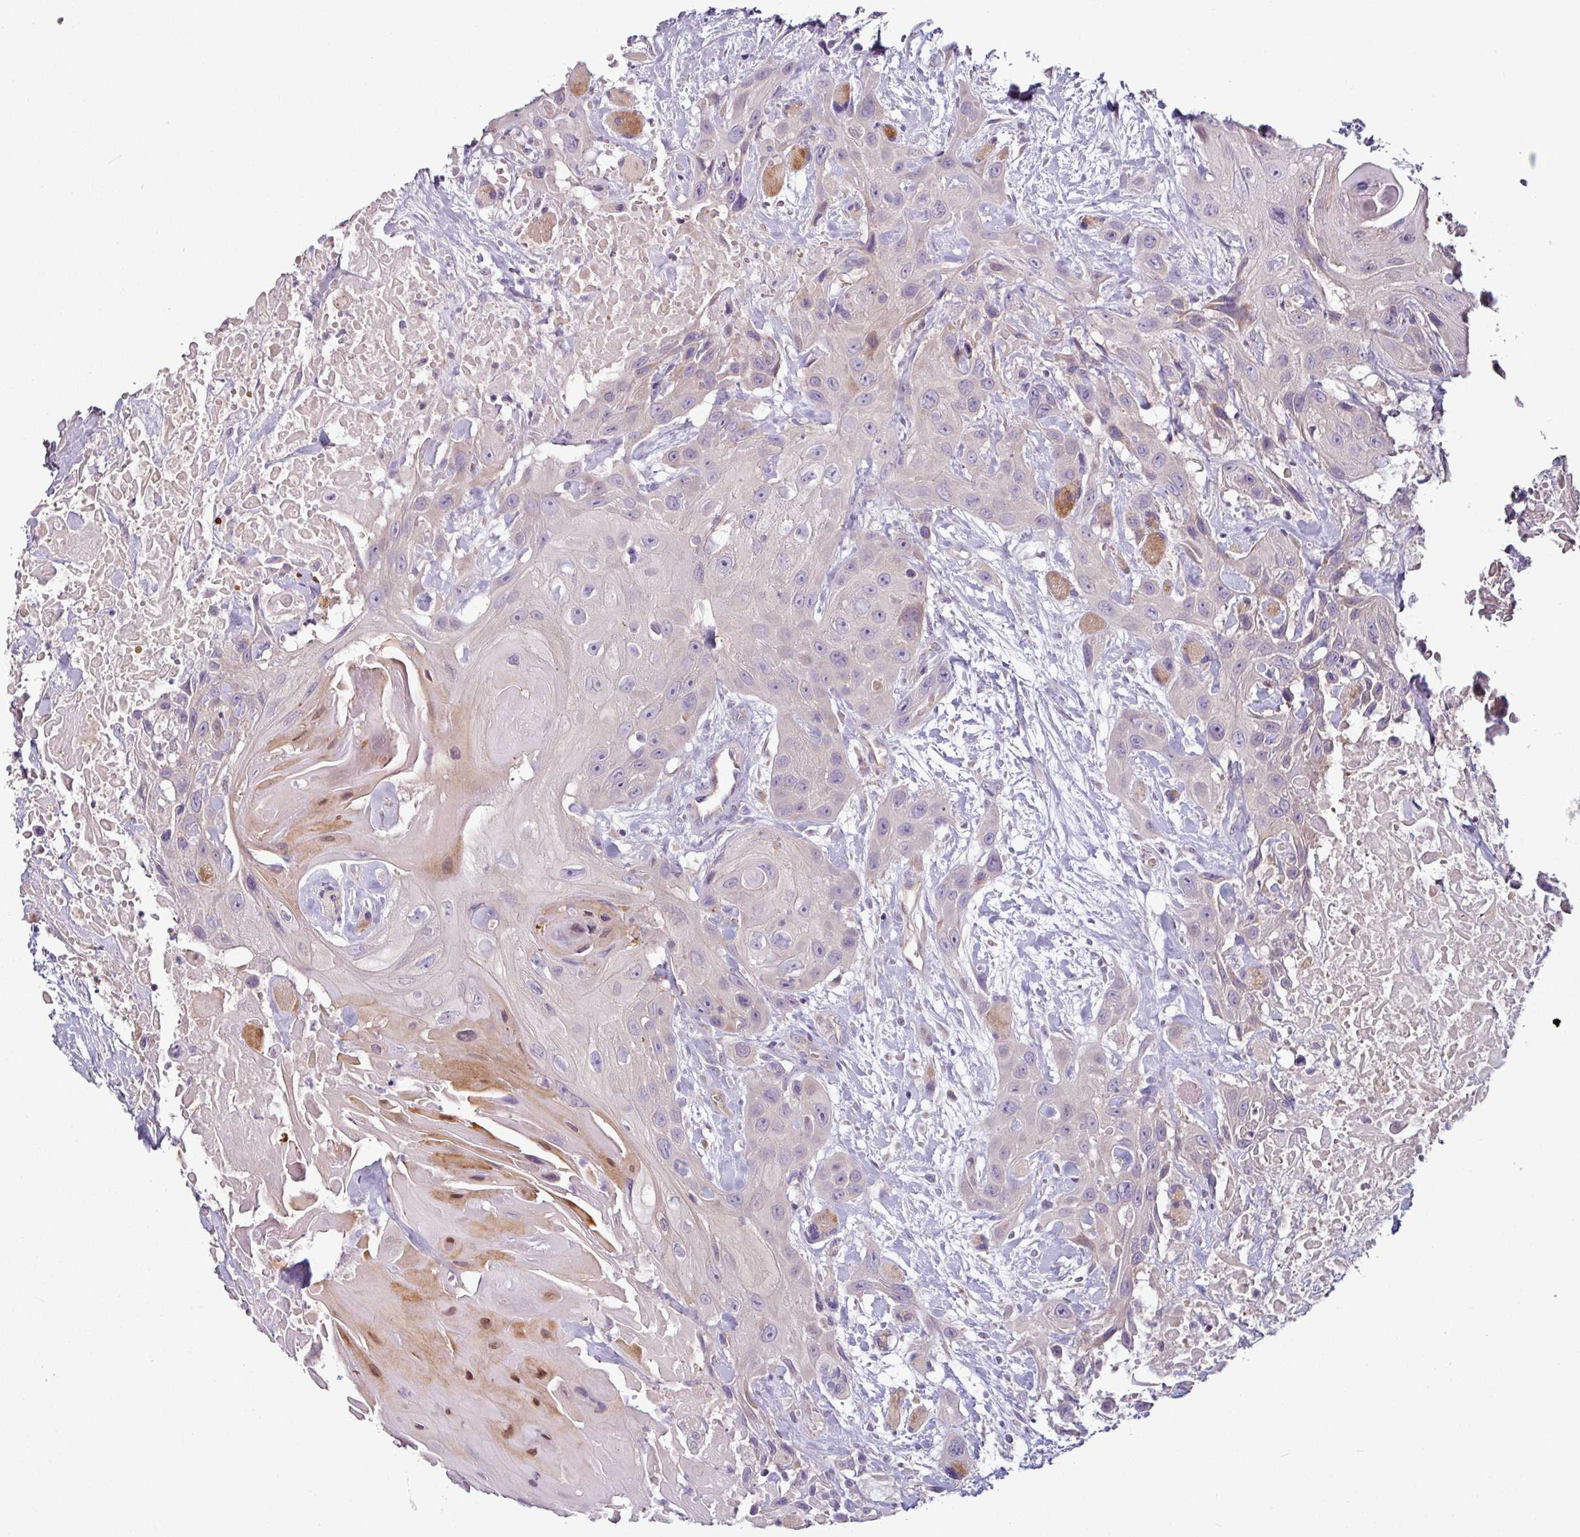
{"staining": {"intensity": "negative", "quantity": "none", "location": "none"}, "tissue": "head and neck cancer", "cell_type": "Tumor cells", "image_type": "cancer", "snomed": [{"axis": "morphology", "description": "Squamous cell carcinoma, NOS"}, {"axis": "topography", "description": "Head-Neck"}], "caption": "An image of human head and neck cancer is negative for staining in tumor cells.", "gene": "MTMR14", "patient": {"sex": "male", "age": 81}}